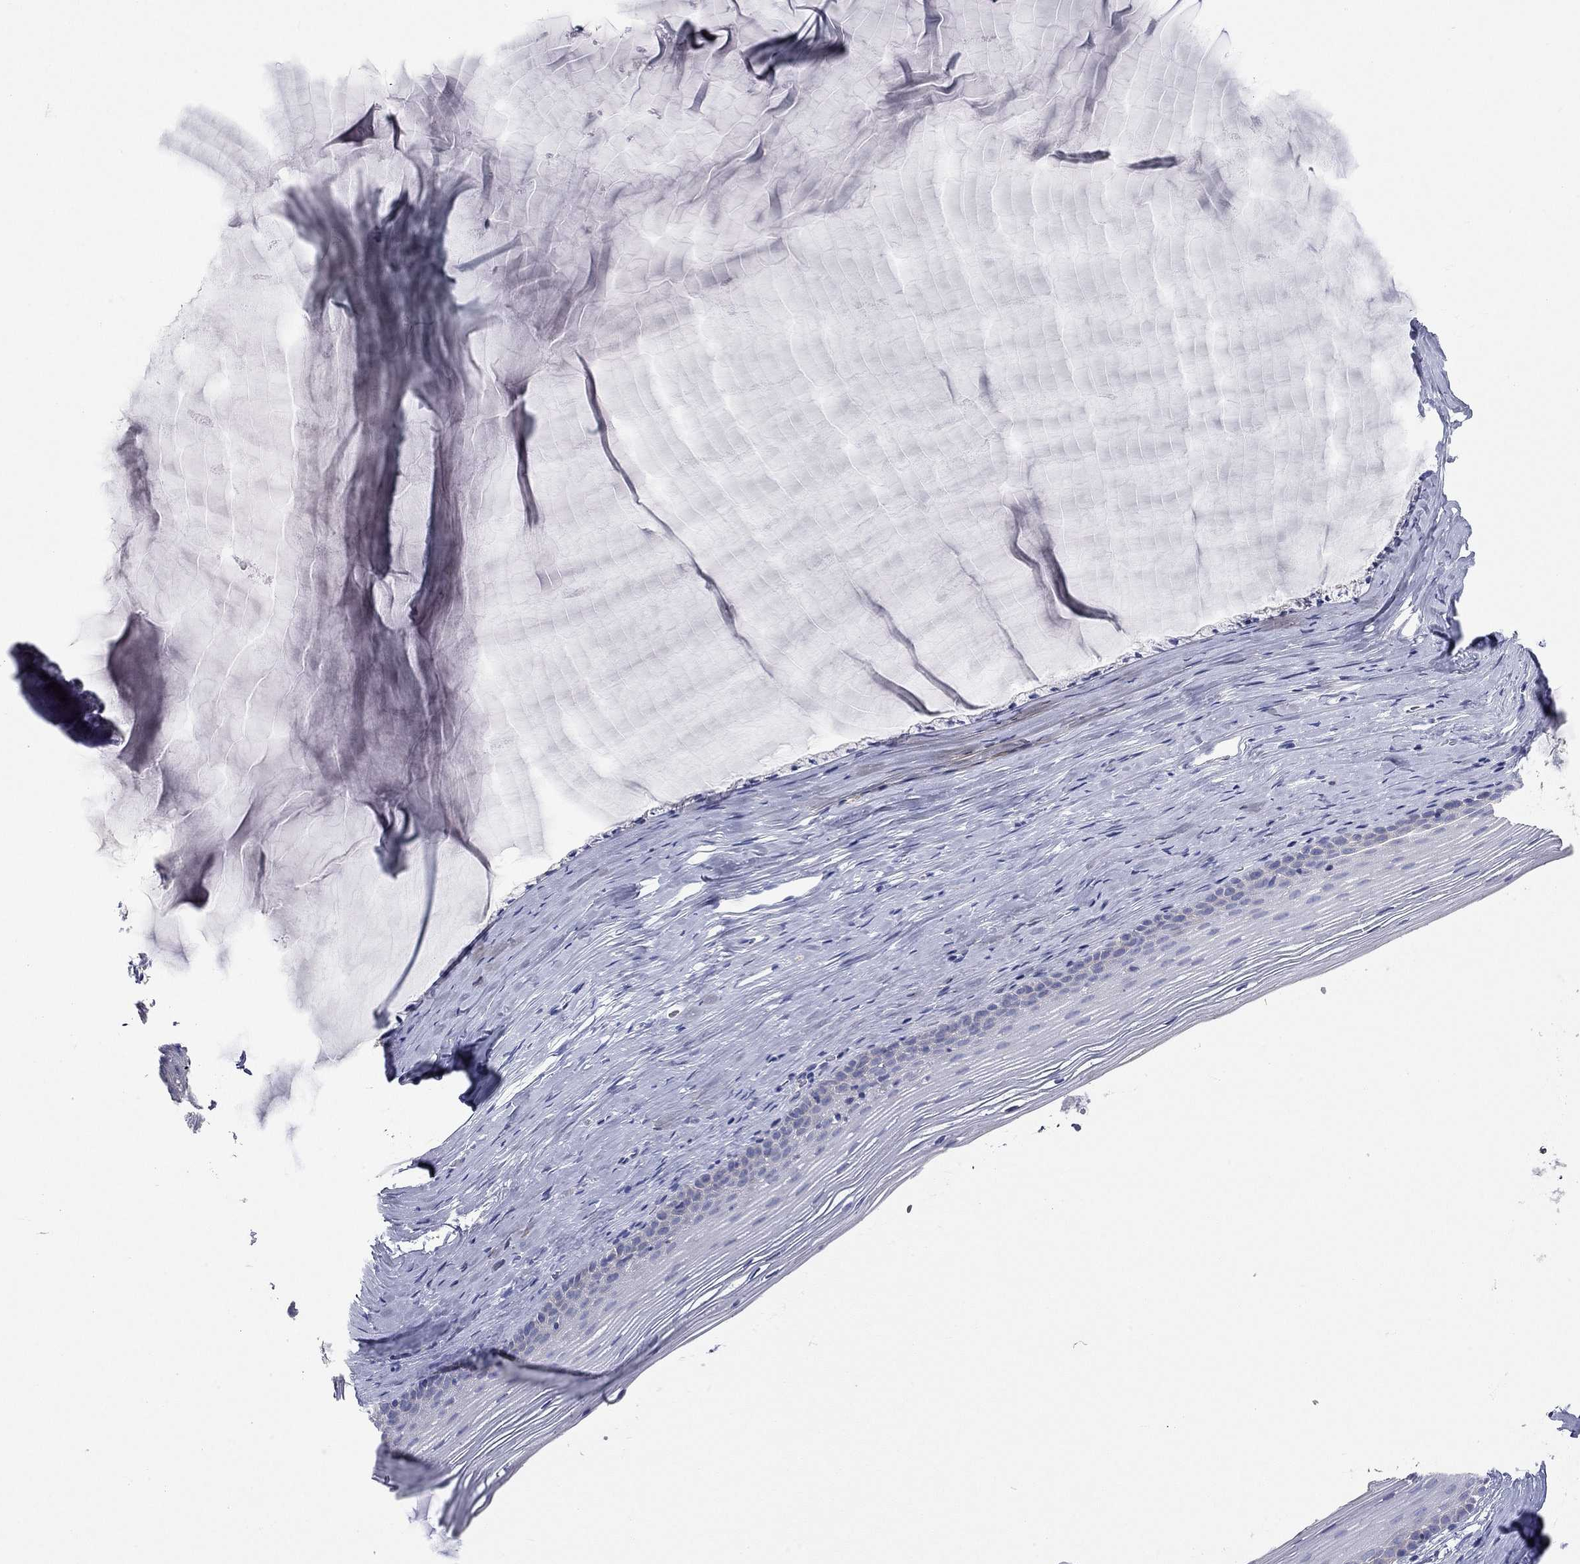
{"staining": {"intensity": "negative", "quantity": "none", "location": "none"}, "tissue": "cervix", "cell_type": "Glandular cells", "image_type": "normal", "snomed": [{"axis": "morphology", "description": "Normal tissue, NOS"}, {"axis": "topography", "description": "Cervix"}], "caption": "DAB (3,3'-diaminobenzidine) immunohistochemical staining of unremarkable cervix exhibits no significant expression in glandular cells.", "gene": "RCAN1", "patient": {"sex": "female", "age": 40}}